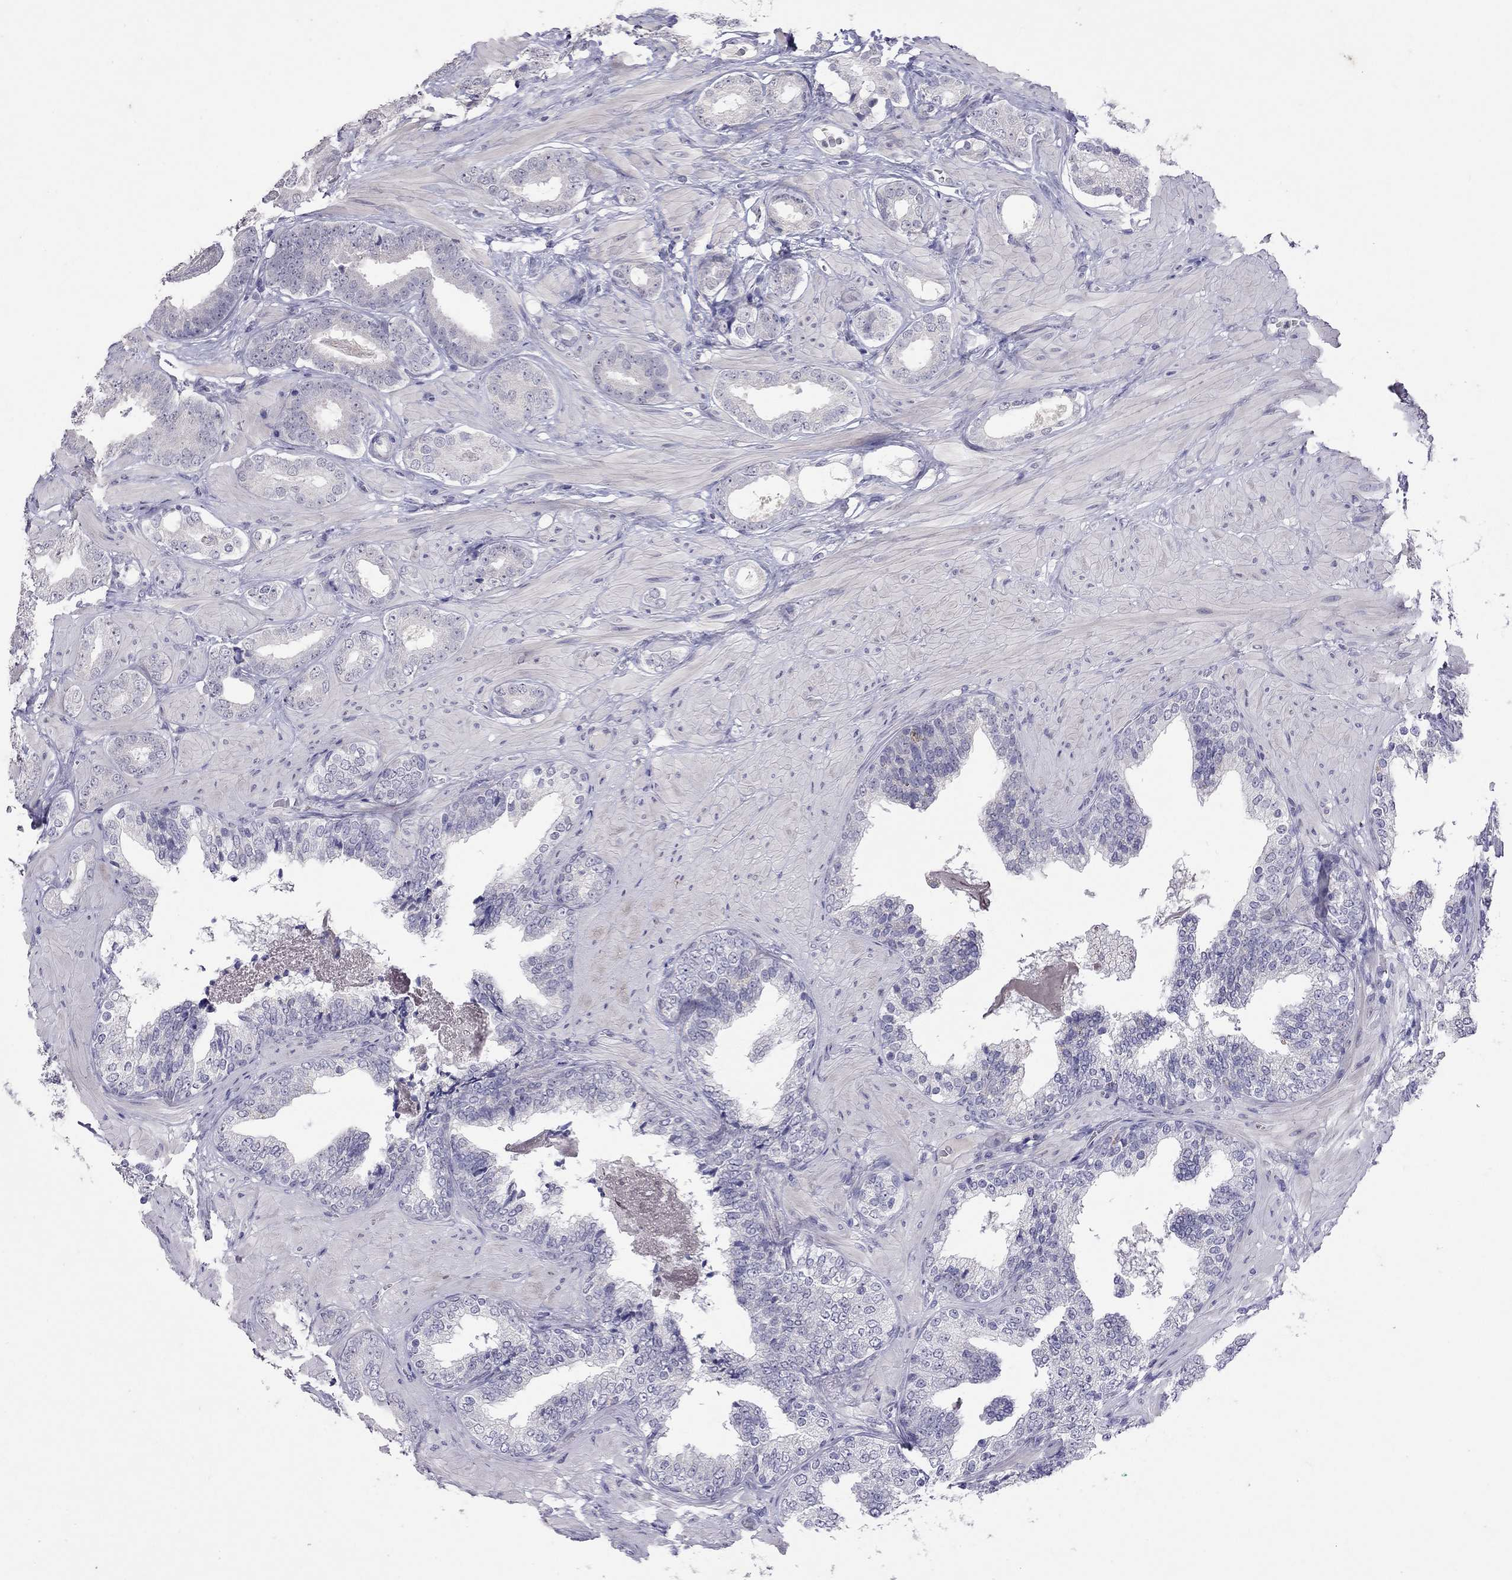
{"staining": {"intensity": "negative", "quantity": "none", "location": "none"}, "tissue": "prostate cancer", "cell_type": "Tumor cells", "image_type": "cancer", "snomed": [{"axis": "morphology", "description": "Adenocarcinoma, Low grade"}, {"axis": "topography", "description": "Prostate"}], "caption": "This is an immunohistochemistry (IHC) histopathology image of prostate cancer (low-grade adenocarcinoma). There is no expression in tumor cells.", "gene": "SLAMF1", "patient": {"sex": "male", "age": 60}}